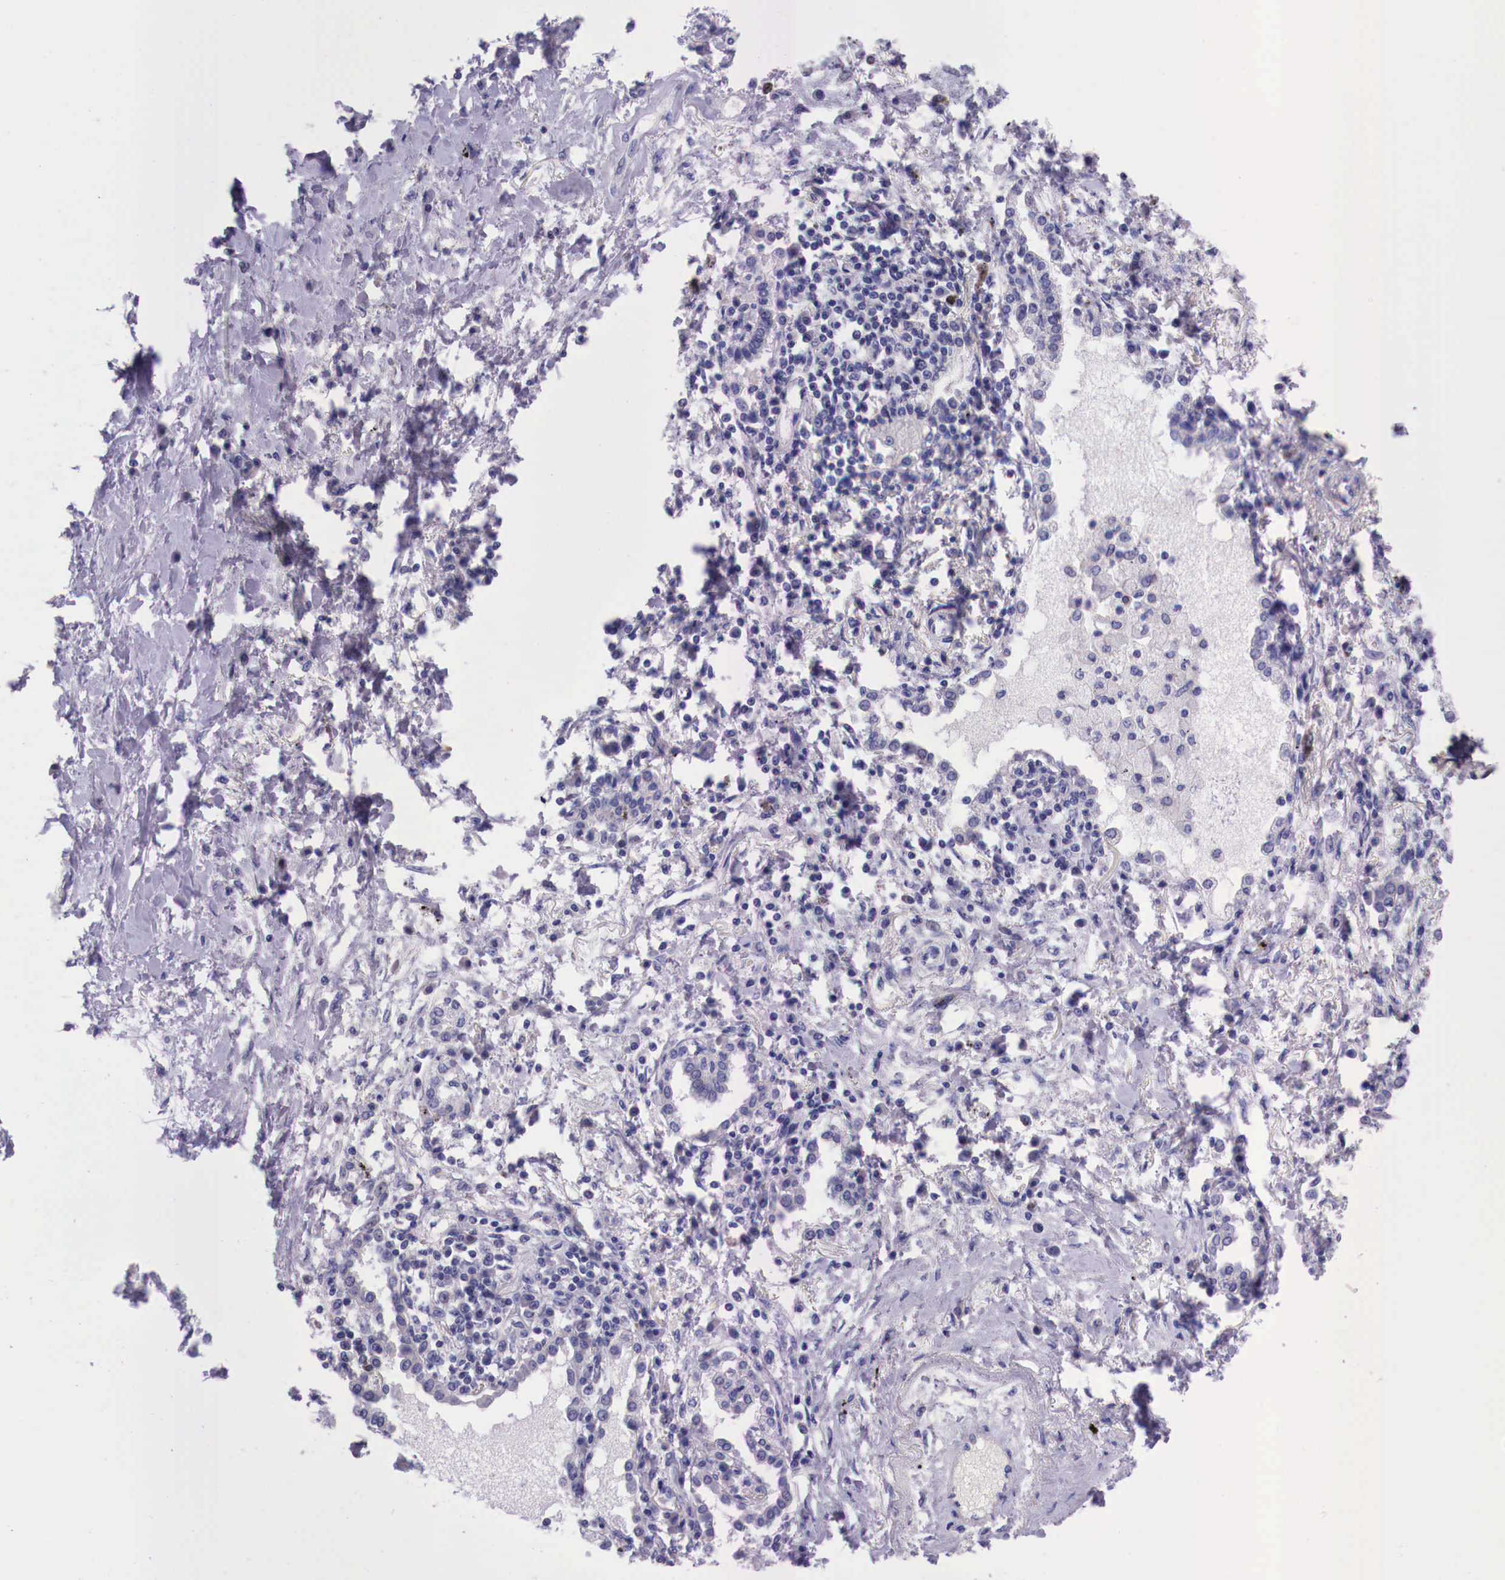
{"staining": {"intensity": "negative", "quantity": "none", "location": "none"}, "tissue": "lung cancer", "cell_type": "Tumor cells", "image_type": "cancer", "snomed": [{"axis": "morphology", "description": "Adenocarcinoma, NOS"}, {"axis": "topography", "description": "Lung"}], "caption": "This is a photomicrograph of IHC staining of lung cancer (adenocarcinoma), which shows no expression in tumor cells. (Stains: DAB (3,3'-diaminobenzidine) immunohistochemistry with hematoxylin counter stain, Microscopy: brightfield microscopy at high magnification).", "gene": "GRIPAP1", "patient": {"sex": "male", "age": 60}}